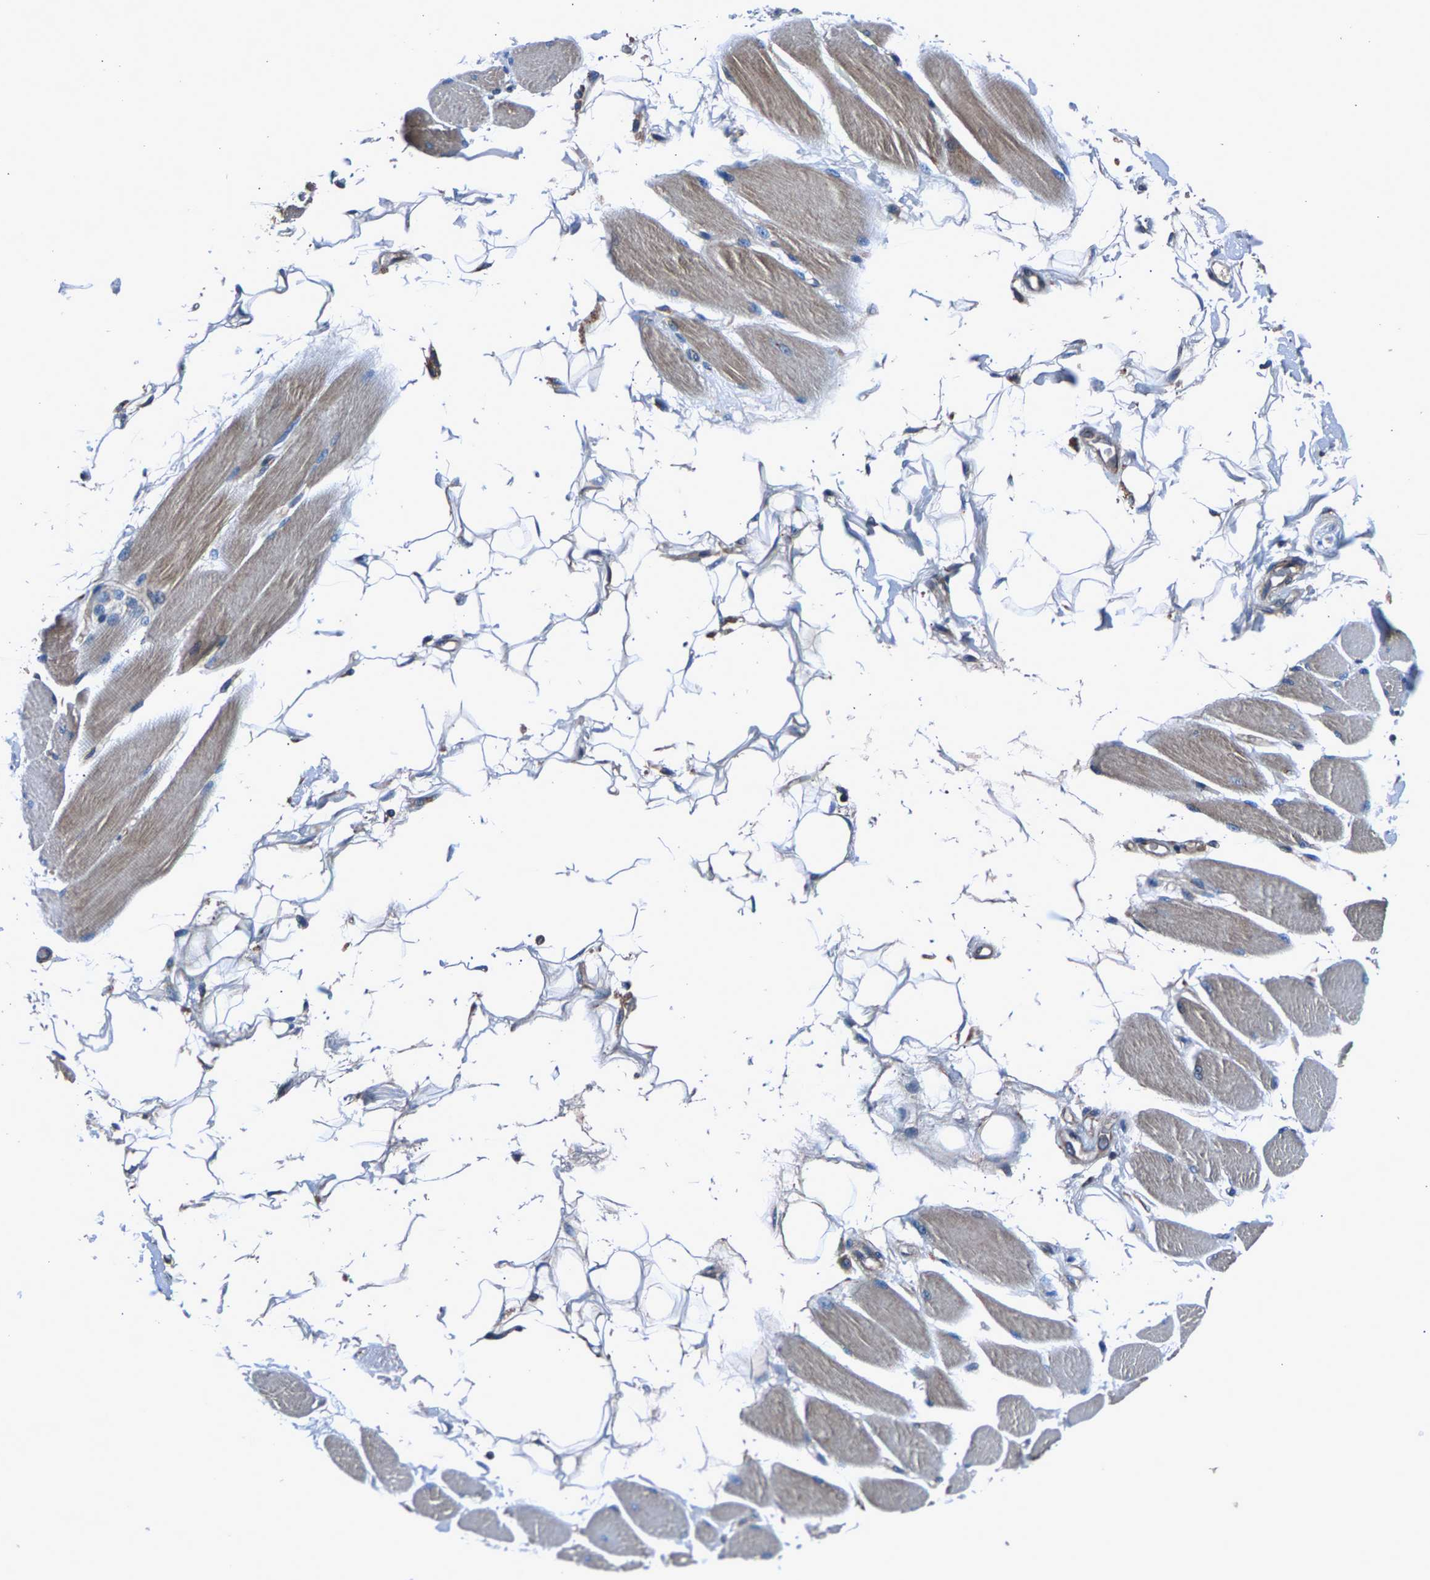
{"staining": {"intensity": "moderate", "quantity": "25%-75%", "location": "cytoplasmic/membranous"}, "tissue": "skeletal muscle", "cell_type": "Myocytes", "image_type": "normal", "snomed": [{"axis": "morphology", "description": "Normal tissue, NOS"}, {"axis": "topography", "description": "Skeletal muscle"}, {"axis": "topography", "description": "Peripheral nerve tissue"}], "caption": "Unremarkable skeletal muscle shows moderate cytoplasmic/membranous staining in approximately 25%-75% of myocytes, visualized by immunohistochemistry.", "gene": "LPCAT1", "patient": {"sex": "female", "age": 84}}